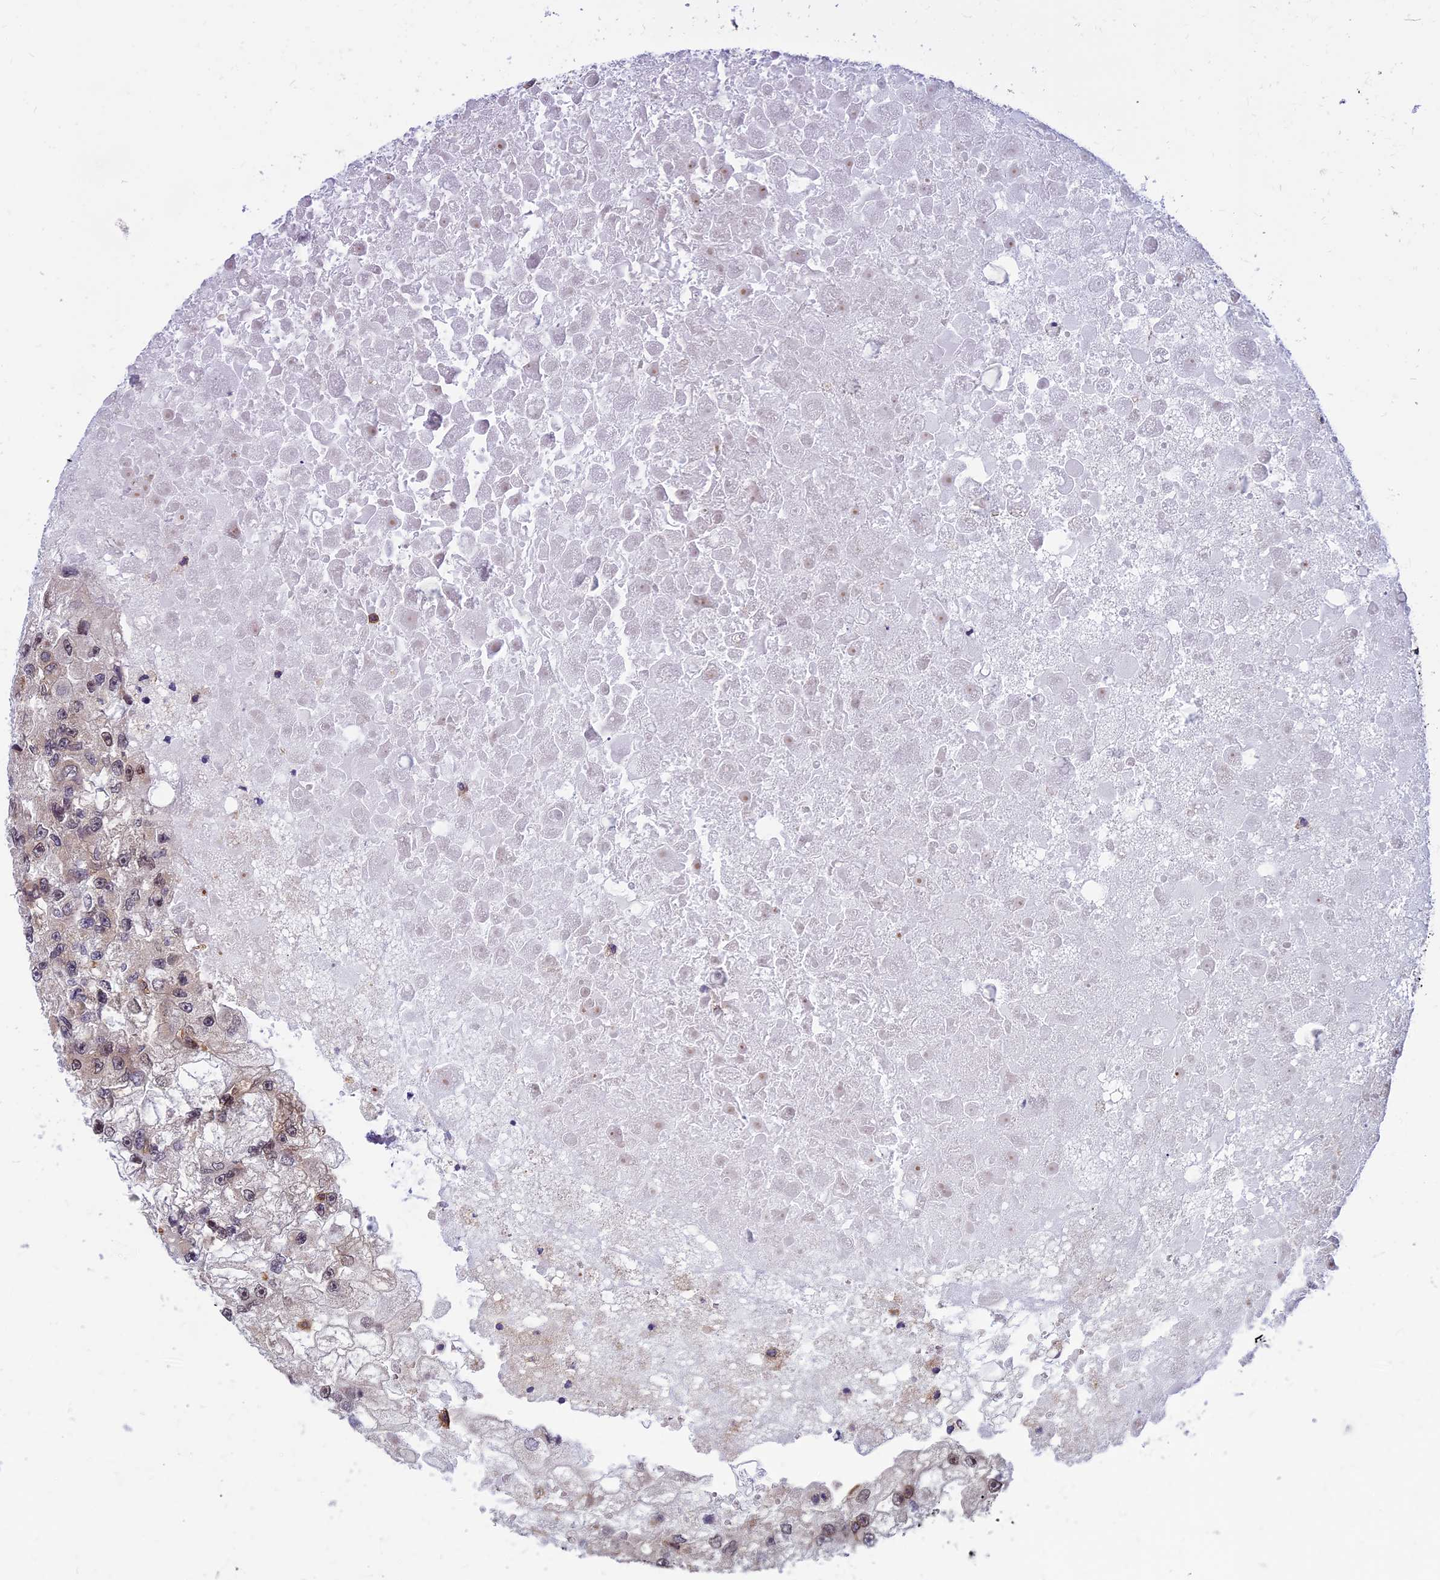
{"staining": {"intensity": "weak", "quantity": "<25%", "location": "nuclear"}, "tissue": "renal cancer", "cell_type": "Tumor cells", "image_type": "cancer", "snomed": [{"axis": "morphology", "description": "Adenocarcinoma, NOS"}, {"axis": "topography", "description": "Kidney"}], "caption": "There is no significant expression in tumor cells of adenocarcinoma (renal). (DAB (3,3'-diaminobenzidine) immunohistochemistry visualized using brightfield microscopy, high magnification).", "gene": "EHBP1L1", "patient": {"sex": "male", "age": 63}}